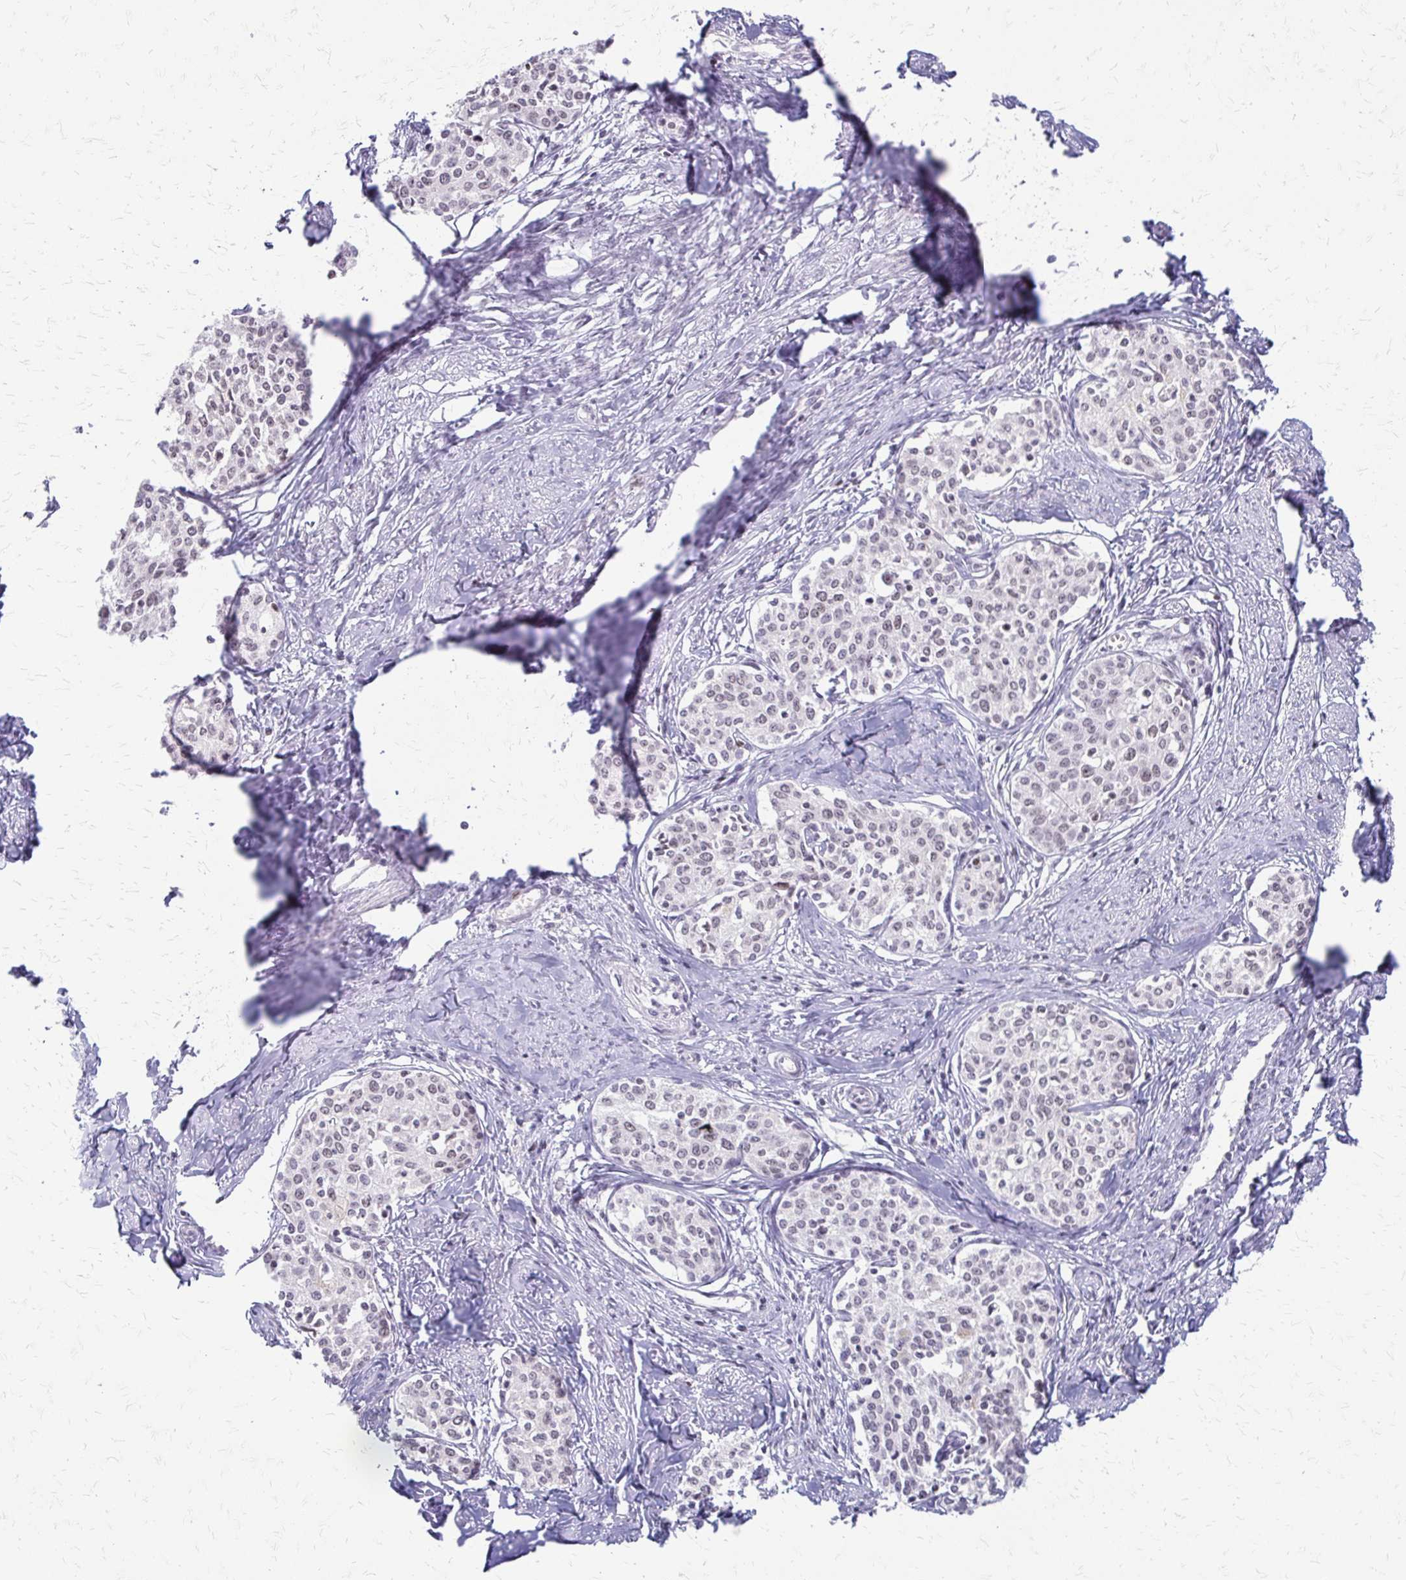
{"staining": {"intensity": "weak", "quantity": "<25%", "location": "nuclear"}, "tissue": "cervical cancer", "cell_type": "Tumor cells", "image_type": "cancer", "snomed": [{"axis": "morphology", "description": "Squamous cell carcinoma, NOS"}, {"axis": "morphology", "description": "Adenocarcinoma, NOS"}, {"axis": "topography", "description": "Cervix"}], "caption": "This micrograph is of adenocarcinoma (cervical) stained with IHC to label a protein in brown with the nuclei are counter-stained blue. There is no staining in tumor cells.", "gene": "EED", "patient": {"sex": "female", "age": 52}}